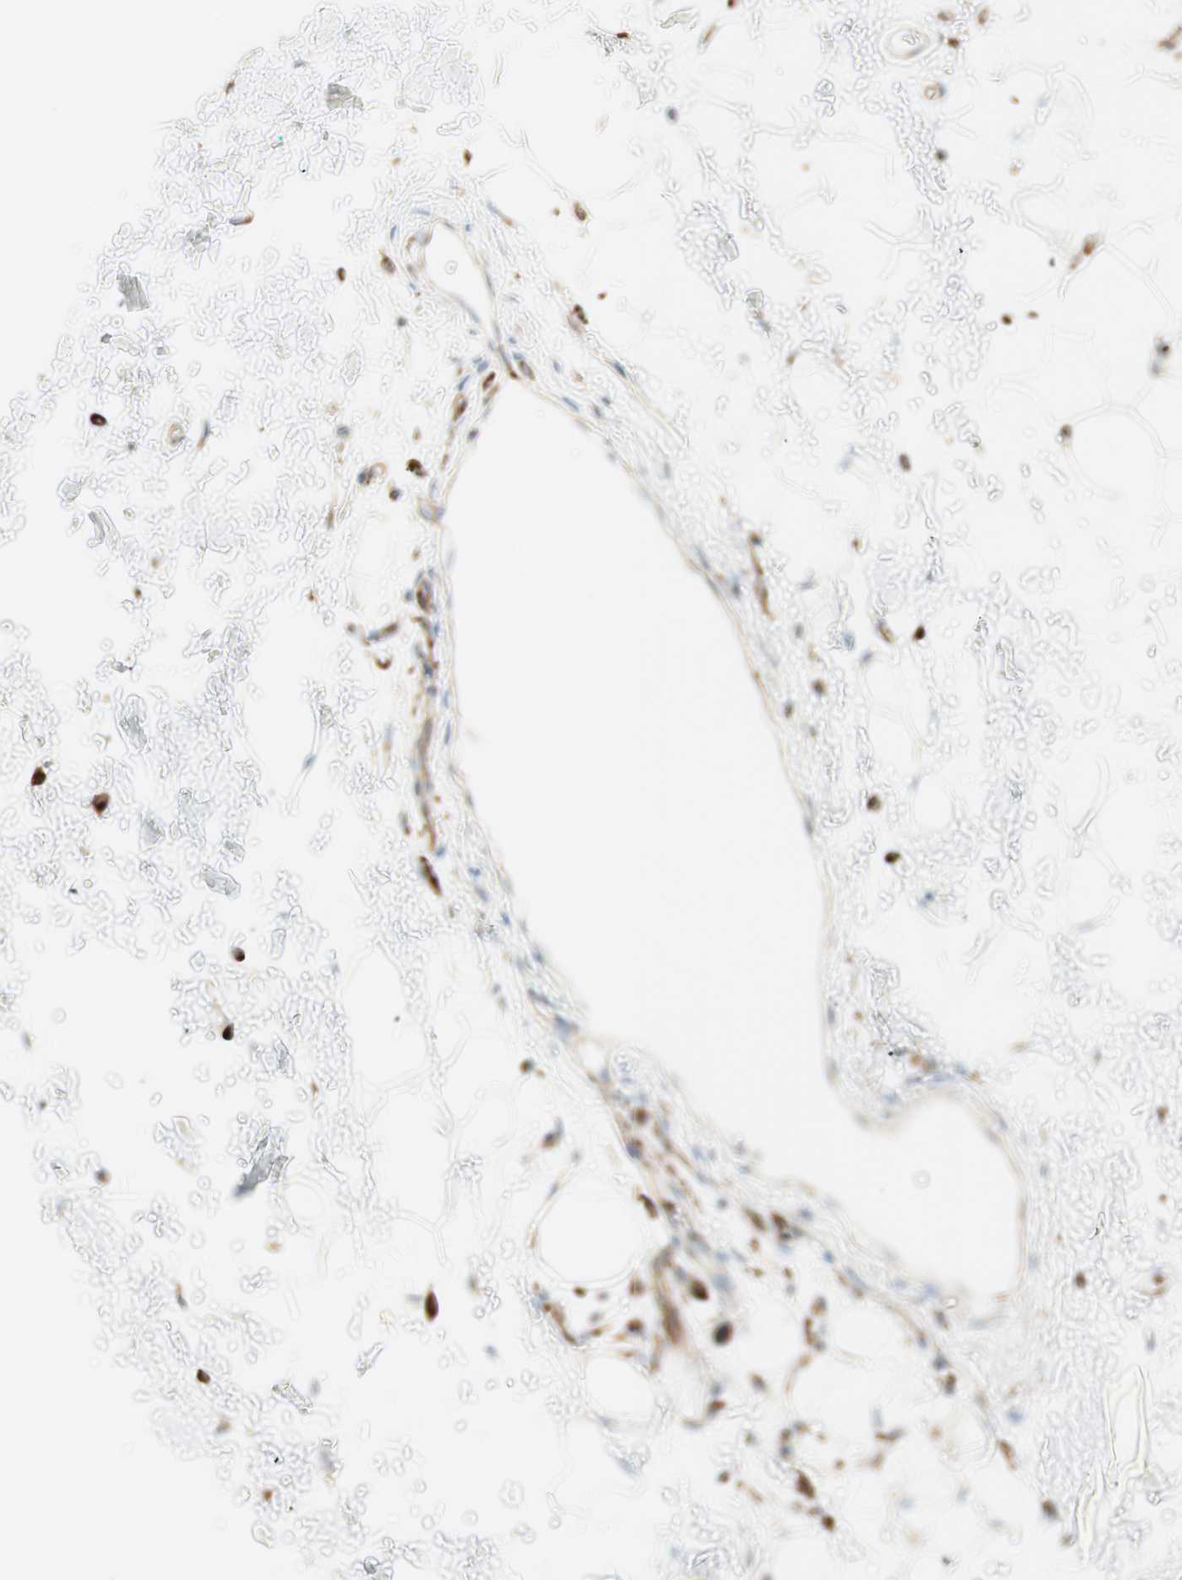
{"staining": {"intensity": "weak", "quantity": "25%-75%", "location": "cytoplasmic/membranous"}, "tissue": "adipose tissue", "cell_type": "Adipocytes", "image_type": "normal", "snomed": [{"axis": "morphology", "description": "Normal tissue, NOS"}, {"axis": "topography", "description": "Soft tissue"}], "caption": "Weak cytoplasmic/membranous staining is seen in about 25%-75% of adipocytes in benign adipose tissue.", "gene": "ATP6V1G1", "patient": {"sex": "male", "age": 72}}